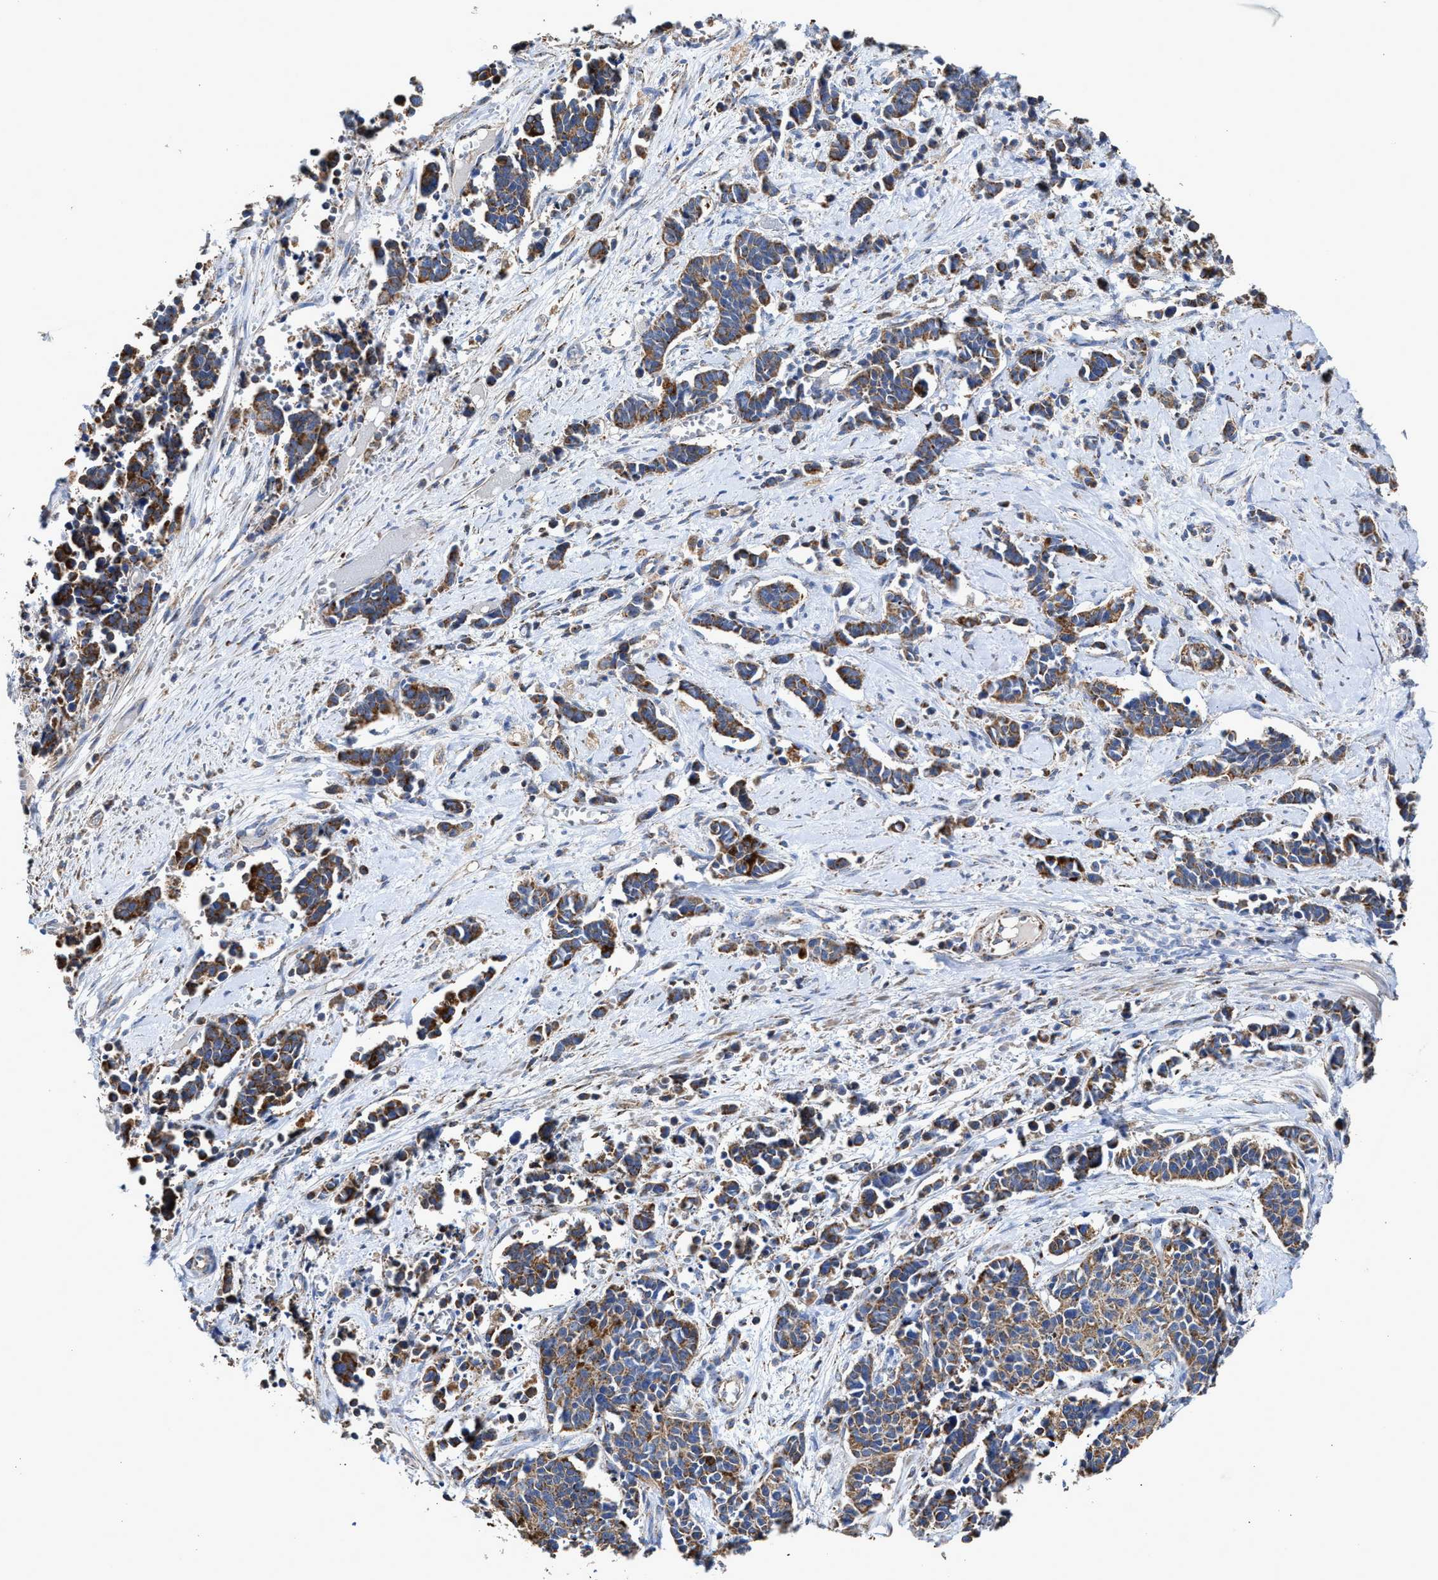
{"staining": {"intensity": "moderate", "quantity": ">75%", "location": "cytoplasmic/membranous"}, "tissue": "cervical cancer", "cell_type": "Tumor cells", "image_type": "cancer", "snomed": [{"axis": "morphology", "description": "Squamous cell carcinoma, NOS"}, {"axis": "topography", "description": "Cervix"}], "caption": "The immunohistochemical stain labels moderate cytoplasmic/membranous staining in tumor cells of squamous cell carcinoma (cervical) tissue.", "gene": "MECR", "patient": {"sex": "female", "age": 35}}